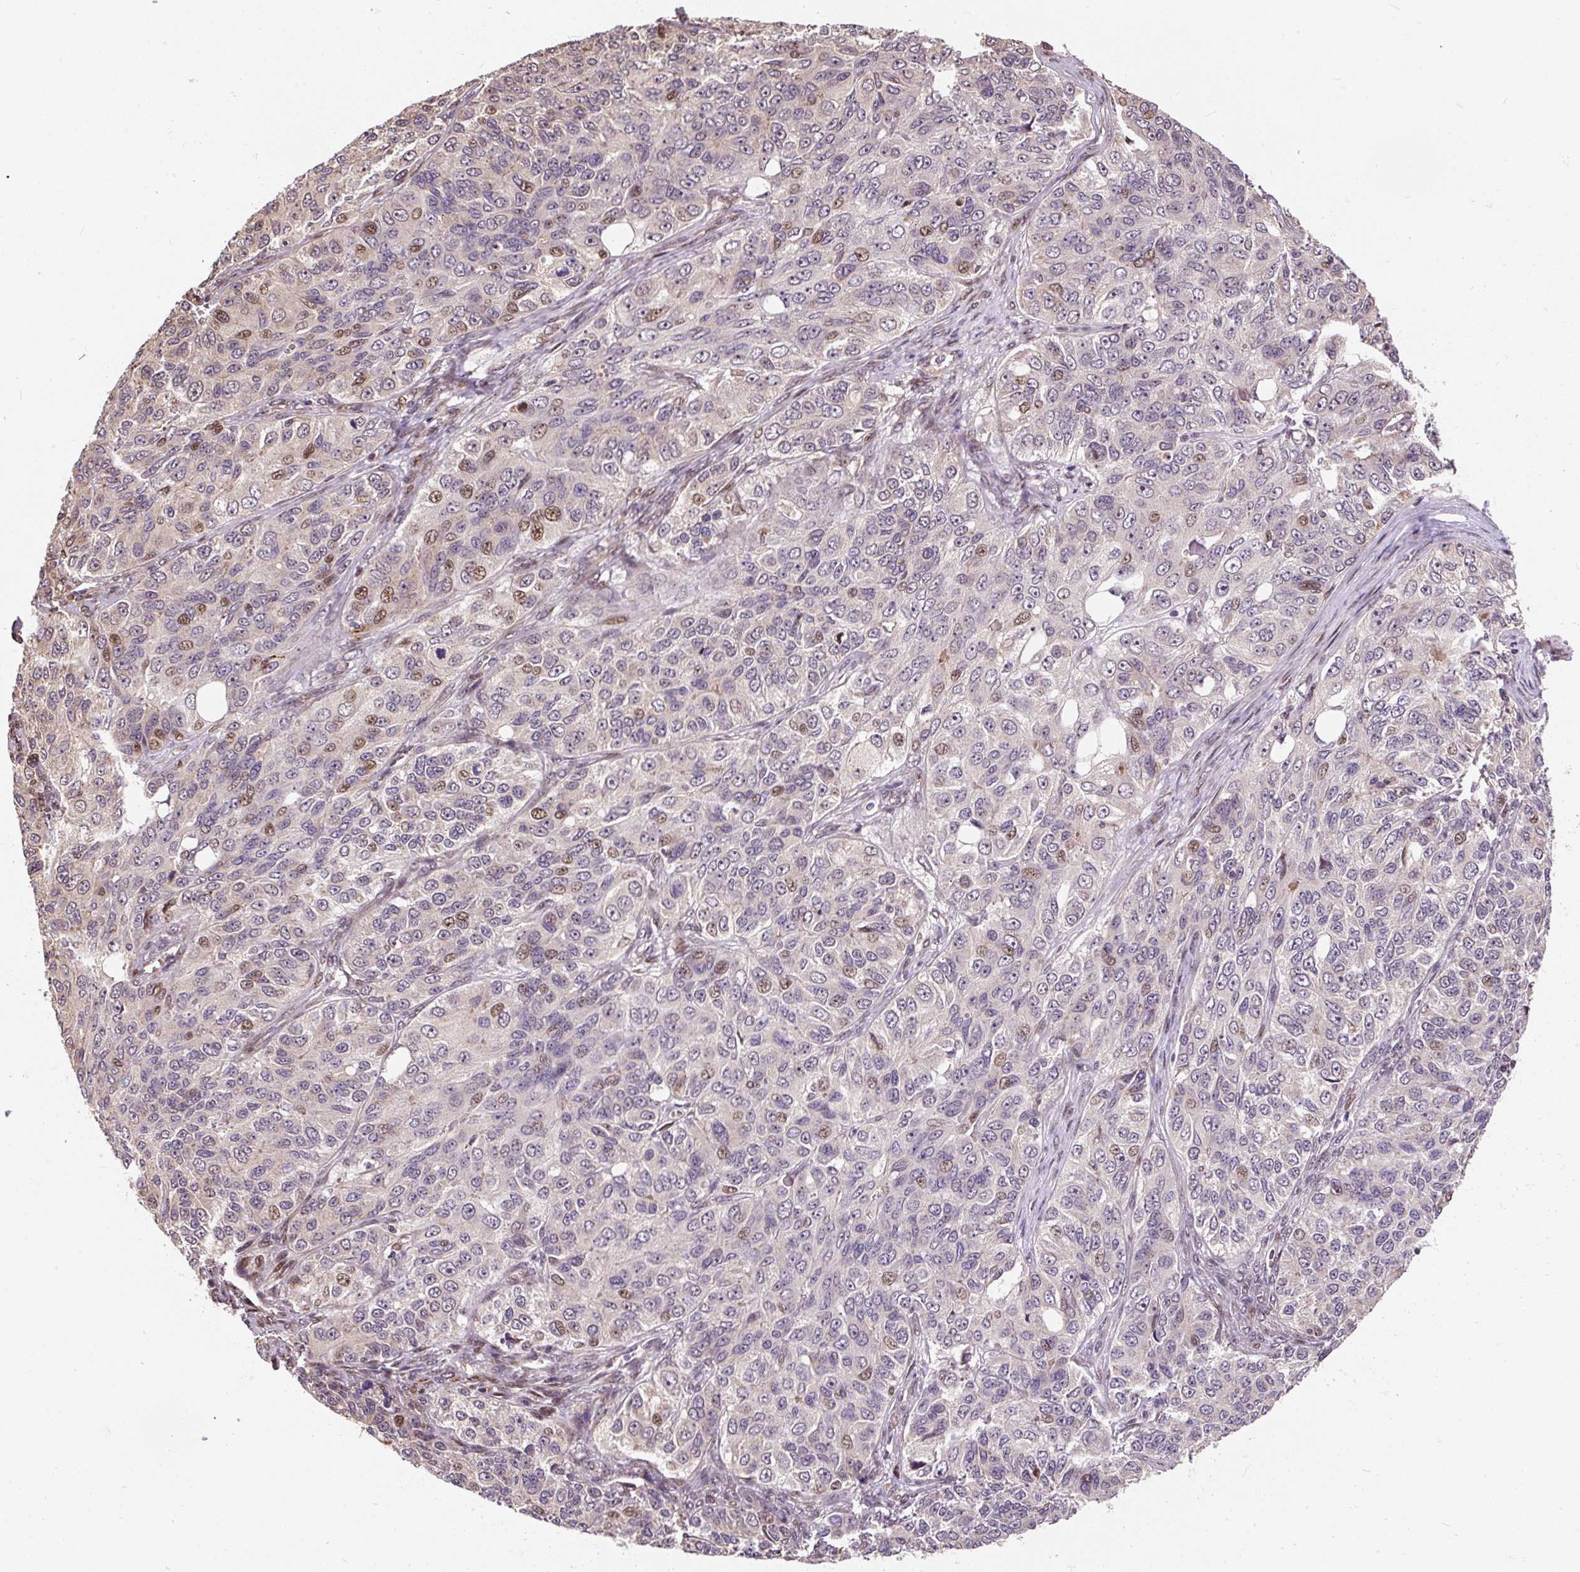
{"staining": {"intensity": "moderate", "quantity": "<25%", "location": "nuclear"}, "tissue": "ovarian cancer", "cell_type": "Tumor cells", "image_type": "cancer", "snomed": [{"axis": "morphology", "description": "Carcinoma, endometroid"}, {"axis": "topography", "description": "Ovary"}], "caption": "Ovarian cancer stained for a protein (brown) exhibits moderate nuclear positive staining in approximately <25% of tumor cells.", "gene": "PUS7L", "patient": {"sex": "female", "age": 51}}